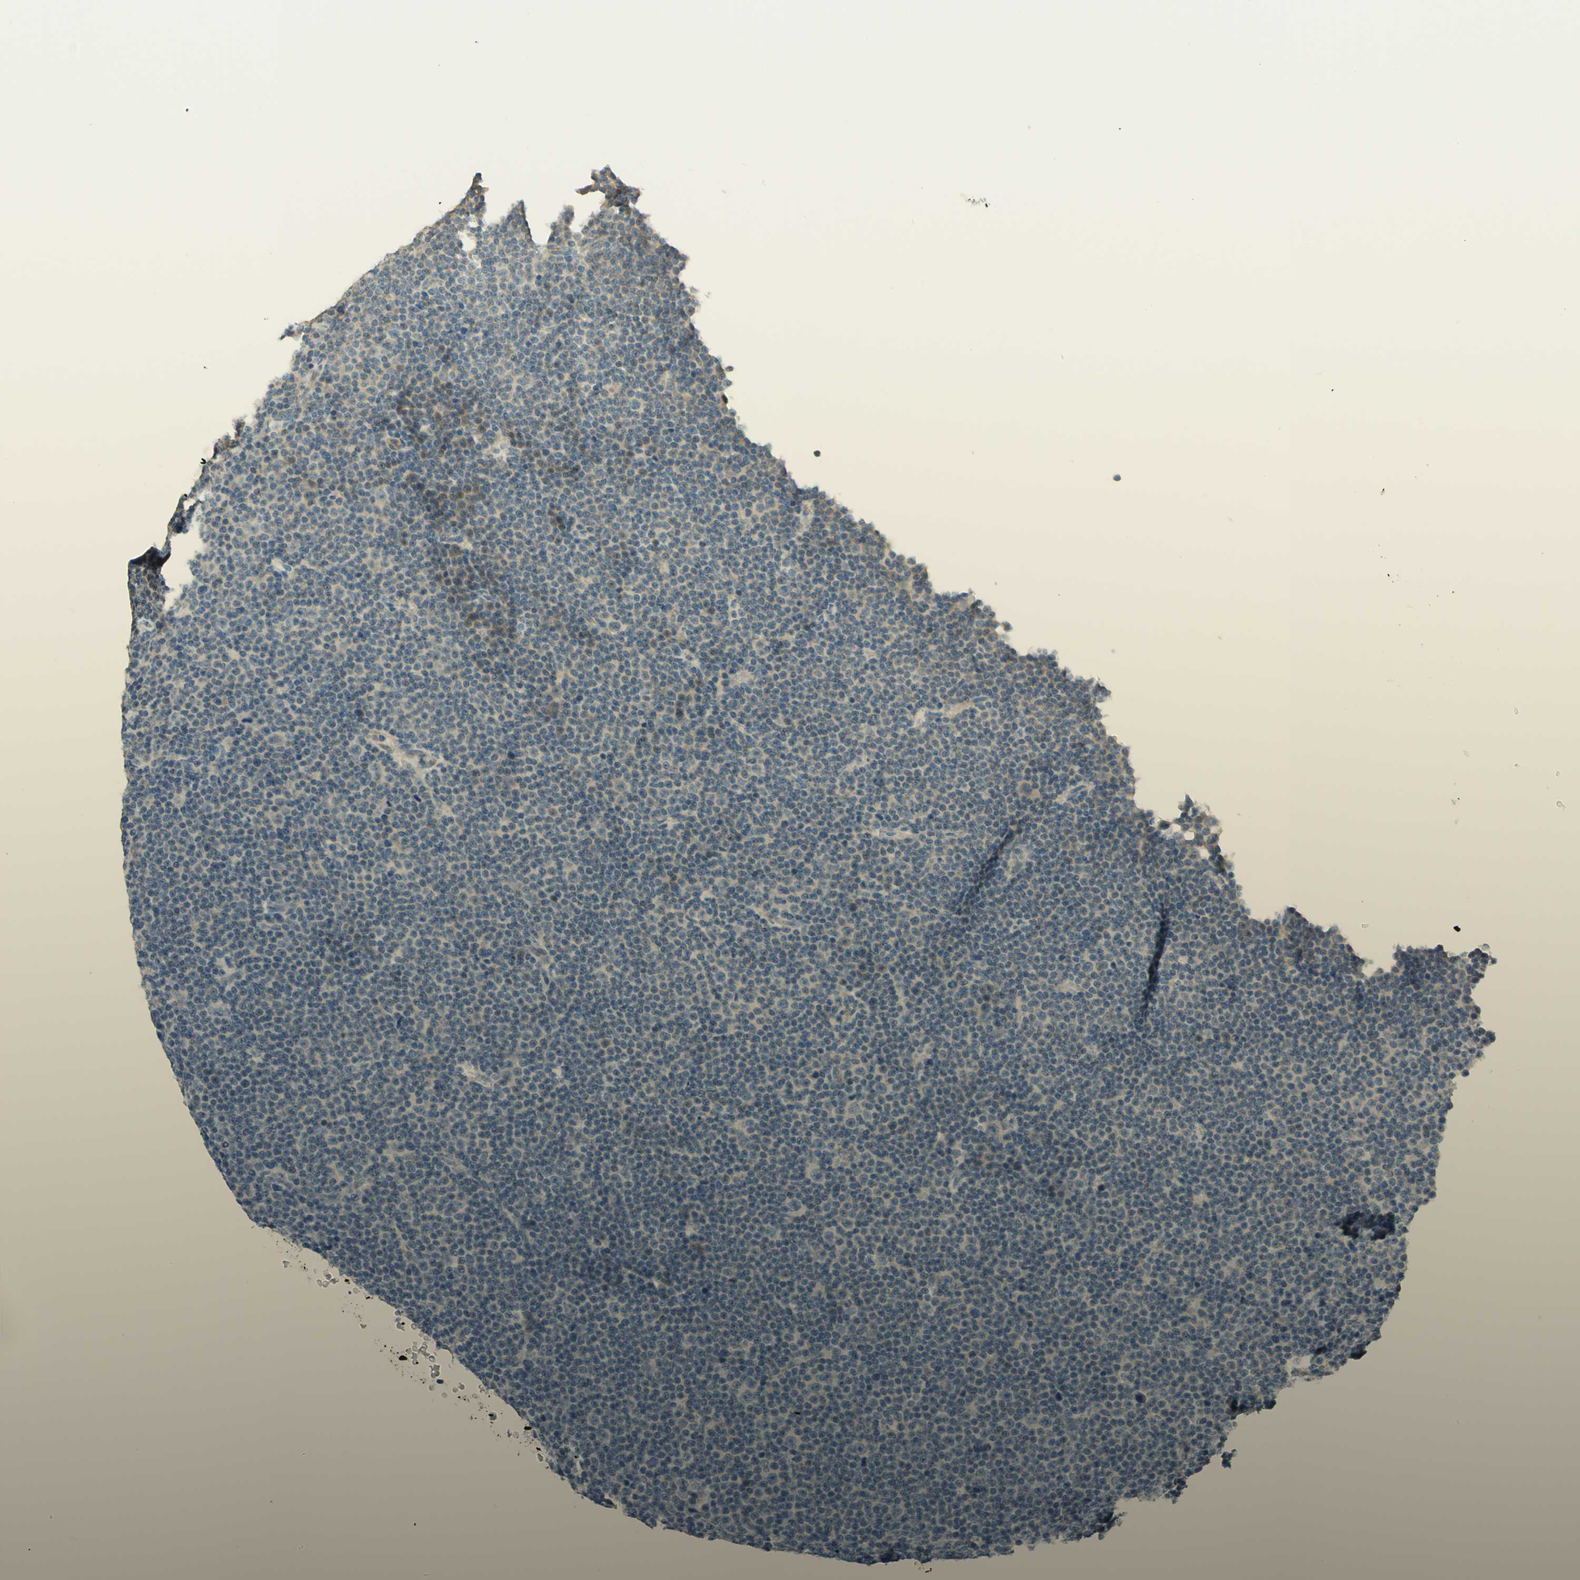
{"staining": {"intensity": "negative", "quantity": "none", "location": "none"}, "tissue": "lymphoma", "cell_type": "Tumor cells", "image_type": "cancer", "snomed": [{"axis": "morphology", "description": "Malignant lymphoma, non-Hodgkin's type, Low grade"}, {"axis": "topography", "description": "Lymph node"}], "caption": "Human lymphoma stained for a protein using immunohistochemistry shows no staining in tumor cells.", "gene": "PROM1", "patient": {"sex": "female", "age": 67}}